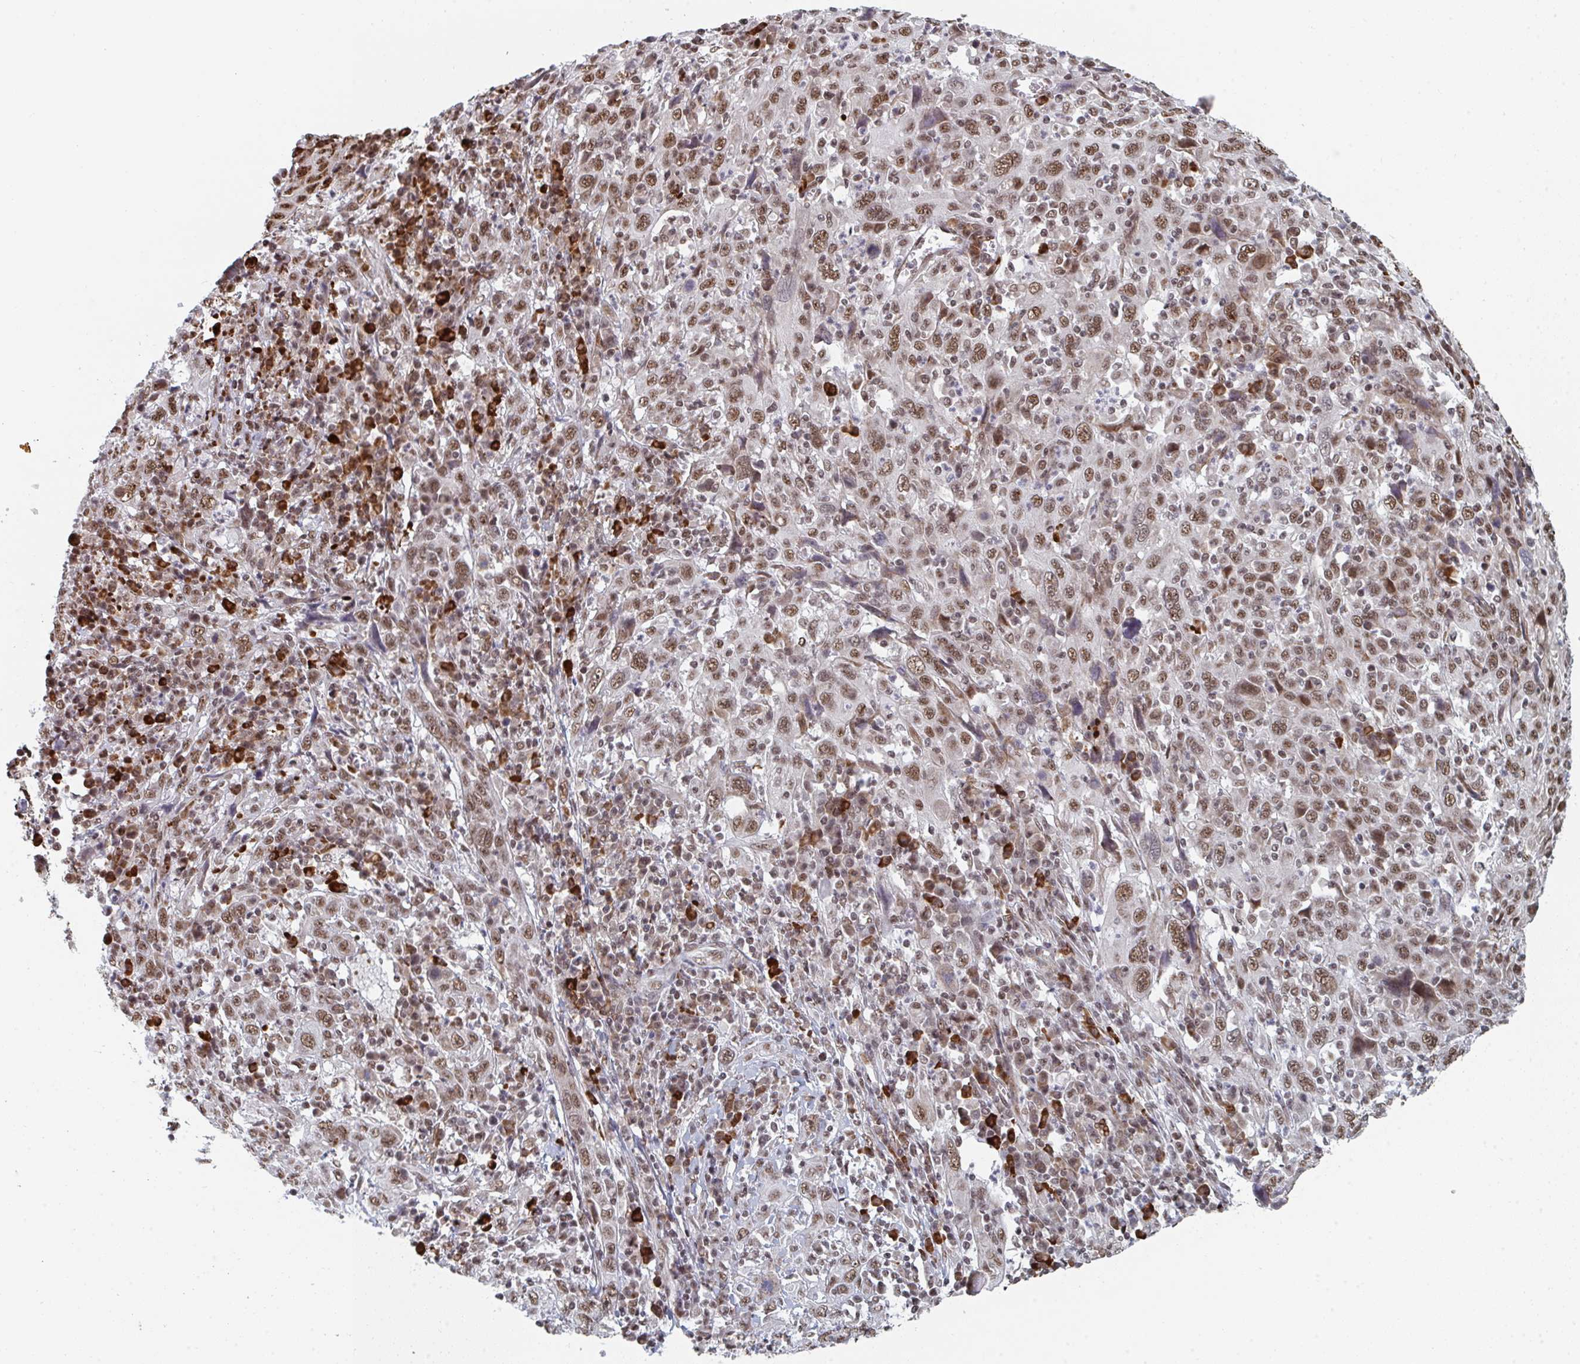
{"staining": {"intensity": "moderate", "quantity": ">75%", "location": "nuclear"}, "tissue": "cervical cancer", "cell_type": "Tumor cells", "image_type": "cancer", "snomed": [{"axis": "morphology", "description": "Squamous cell carcinoma, NOS"}, {"axis": "topography", "description": "Cervix"}], "caption": "Human cervical cancer stained with a brown dye displays moderate nuclear positive staining in about >75% of tumor cells.", "gene": "MBNL1", "patient": {"sex": "female", "age": 46}}